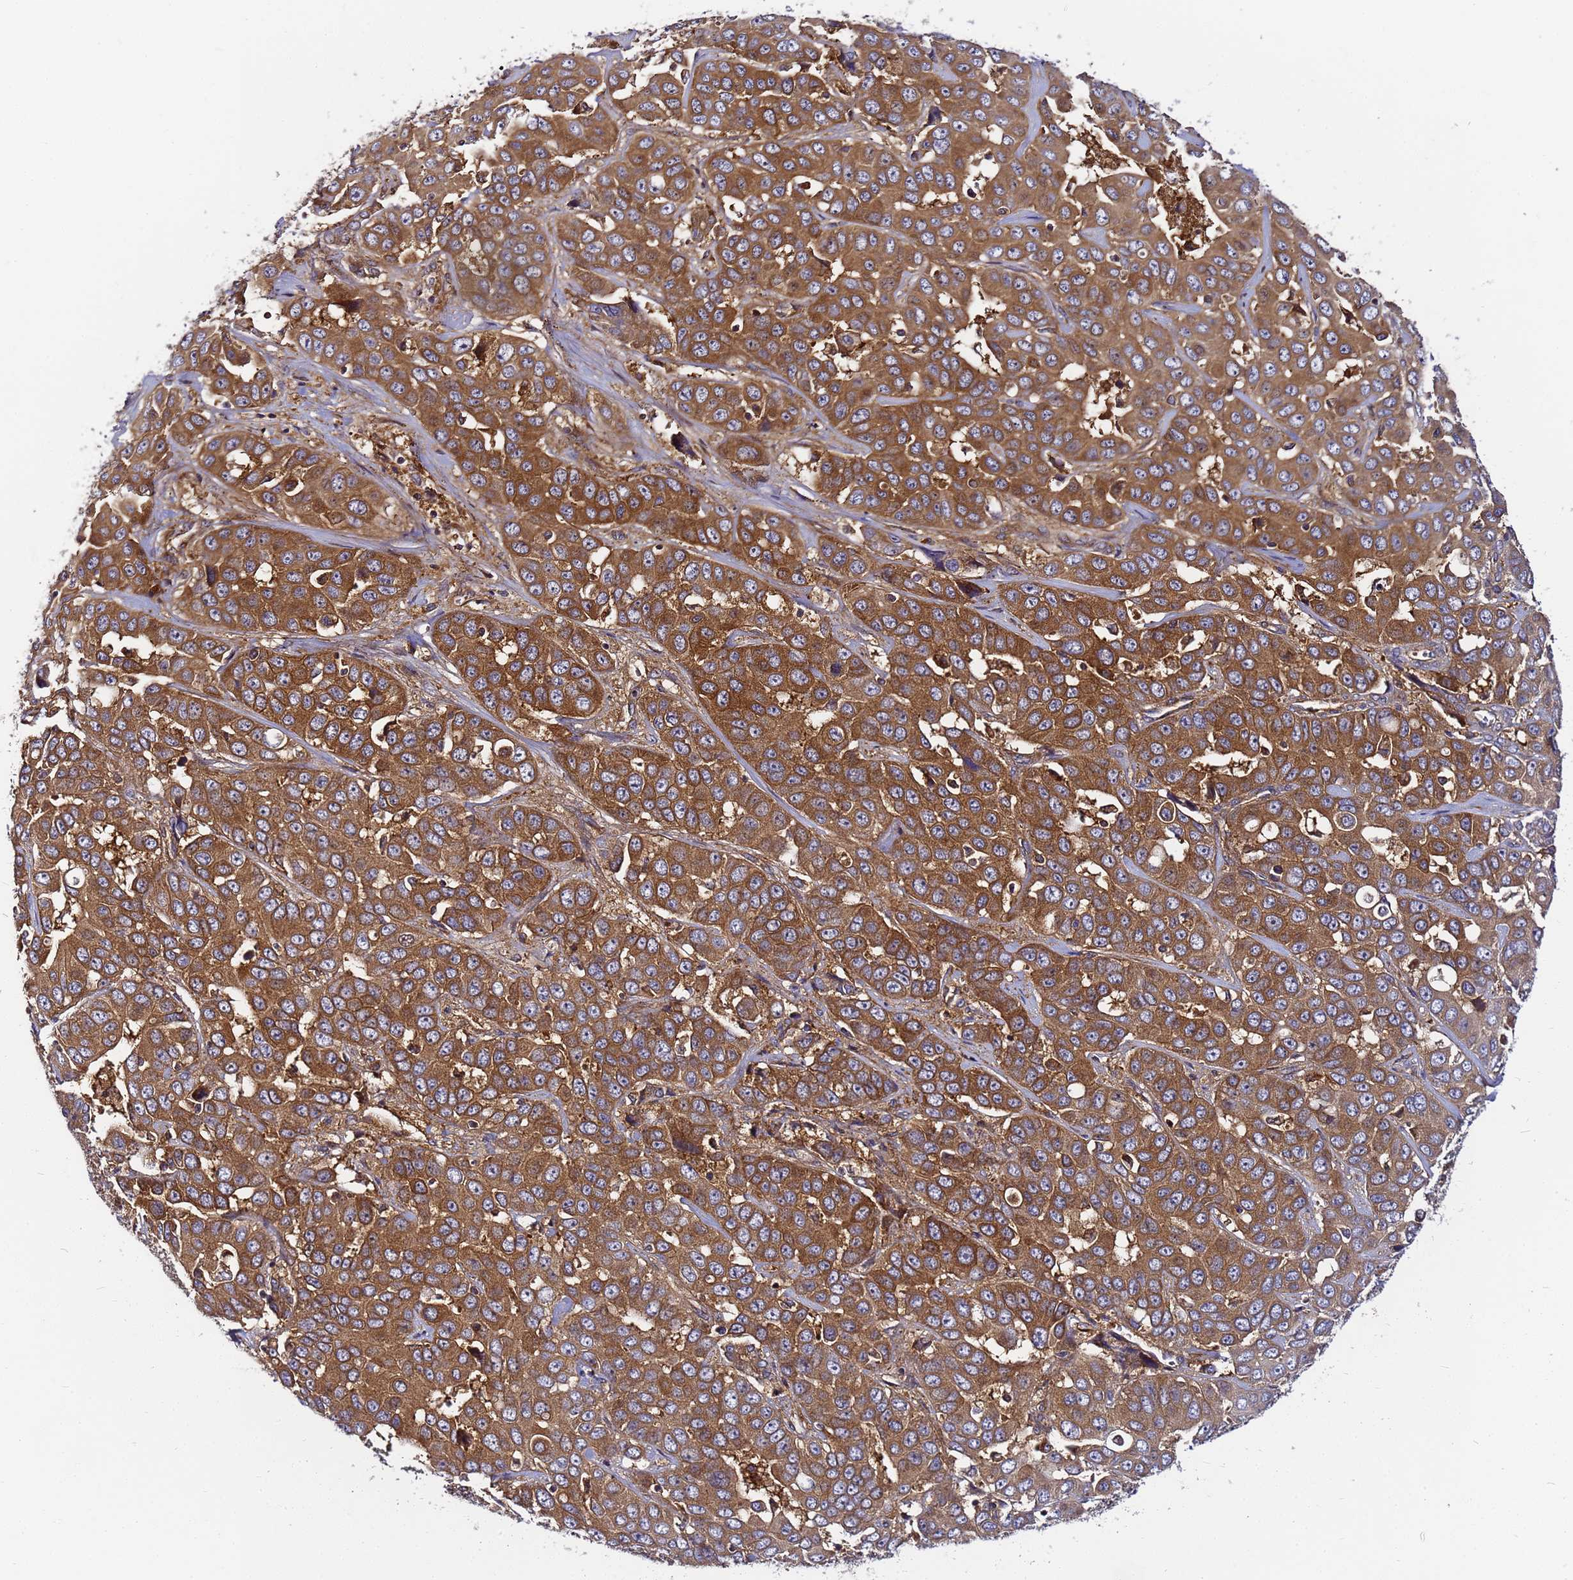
{"staining": {"intensity": "strong", "quantity": ">75%", "location": "cytoplasmic/membranous"}, "tissue": "liver cancer", "cell_type": "Tumor cells", "image_type": "cancer", "snomed": [{"axis": "morphology", "description": "Cholangiocarcinoma"}, {"axis": "topography", "description": "Liver"}], "caption": "This photomicrograph shows immunohistochemistry staining of liver cancer (cholangiocarcinoma), with high strong cytoplasmic/membranous staining in approximately >75% of tumor cells.", "gene": "CHM", "patient": {"sex": "female", "age": 52}}